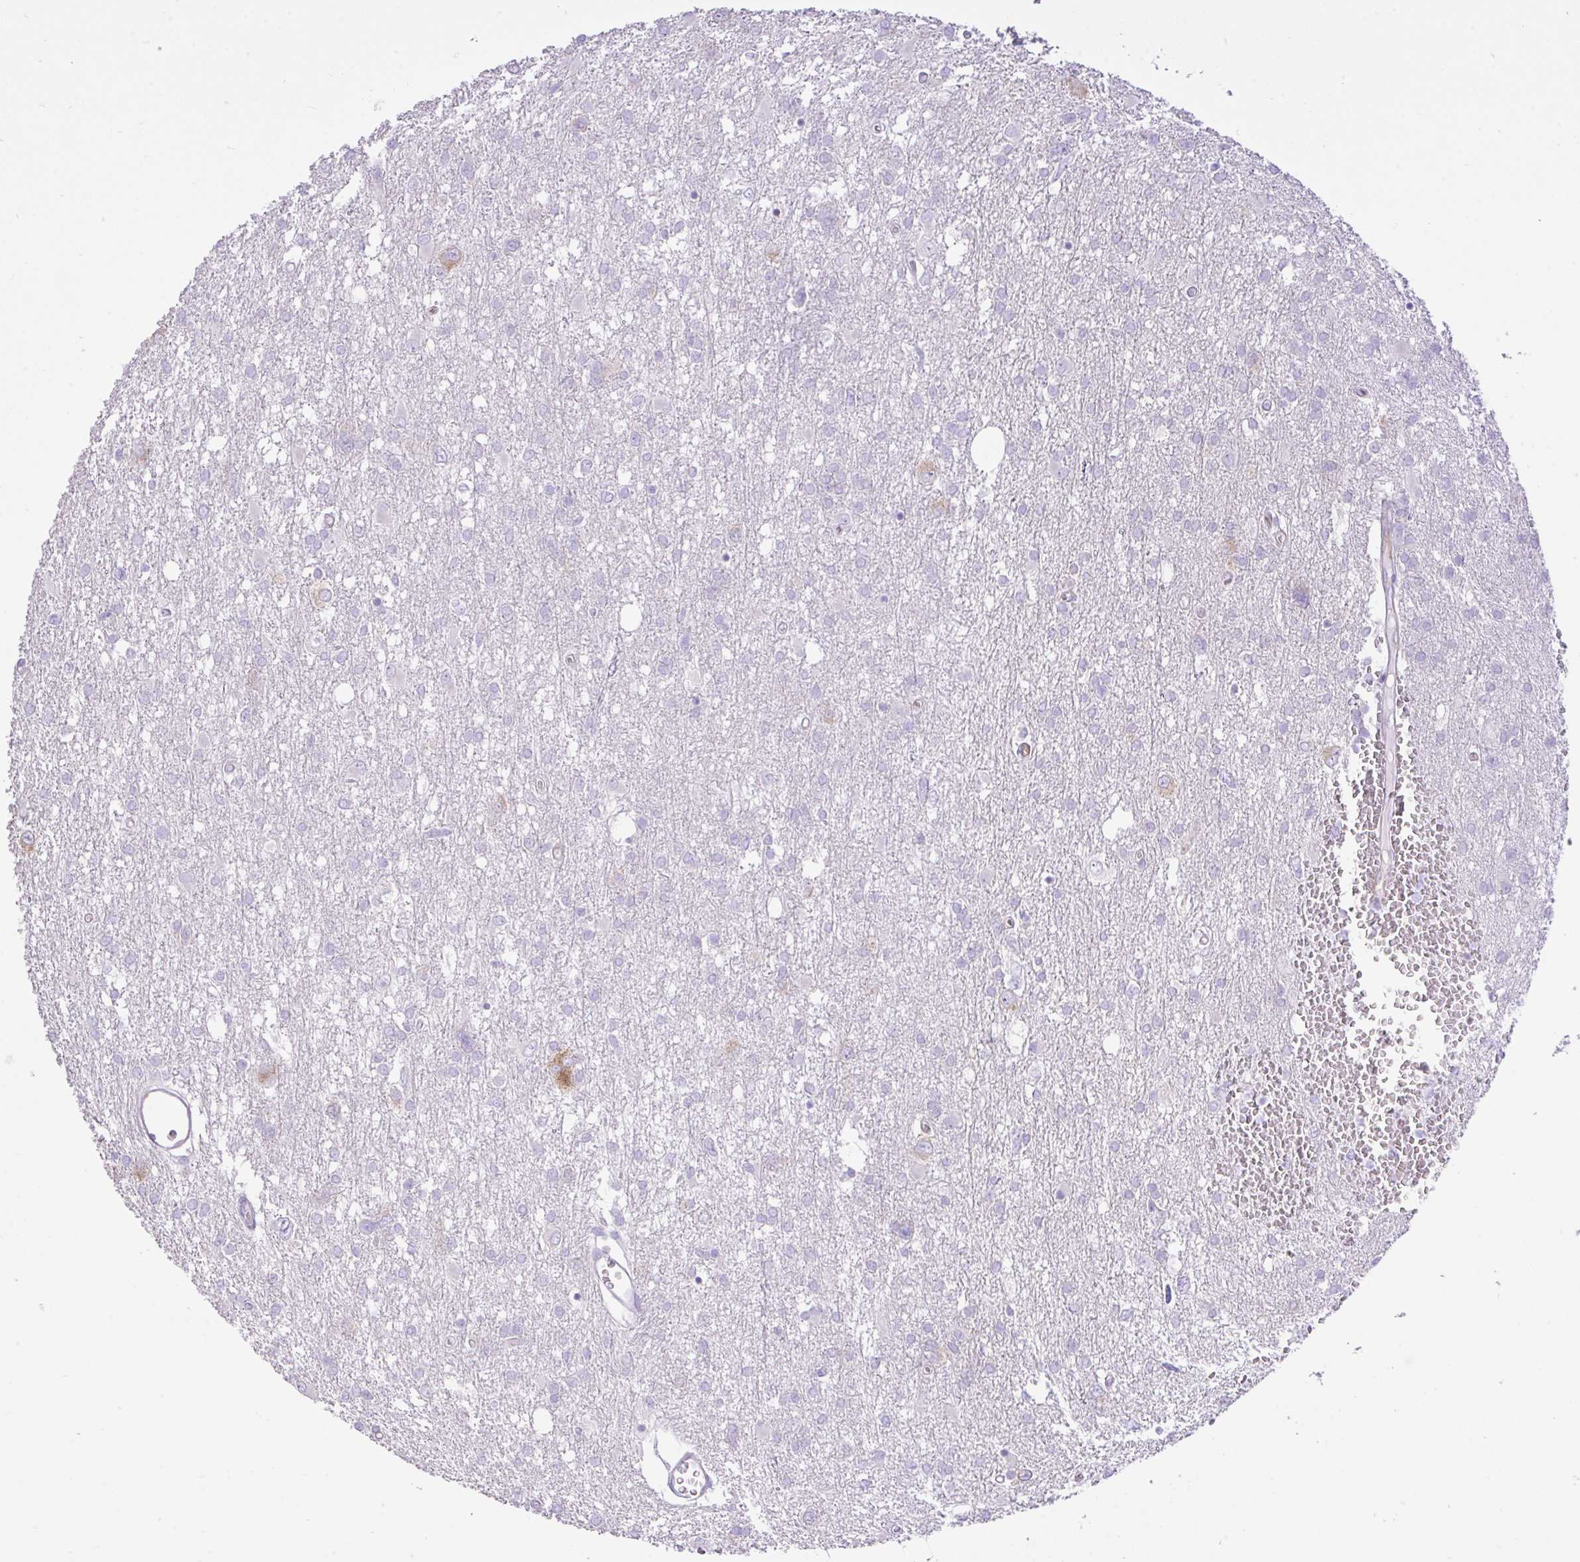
{"staining": {"intensity": "negative", "quantity": "none", "location": "none"}, "tissue": "glioma", "cell_type": "Tumor cells", "image_type": "cancer", "snomed": [{"axis": "morphology", "description": "Glioma, malignant, High grade"}, {"axis": "topography", "description": "Brain"}], "caption": "An immunohistochemistry photomicrograph of glioma is shown. There is no staining in tumor cells of glioma.", "gene": "EEF1A2", "patient": {"sex": "male", "age": 61}}